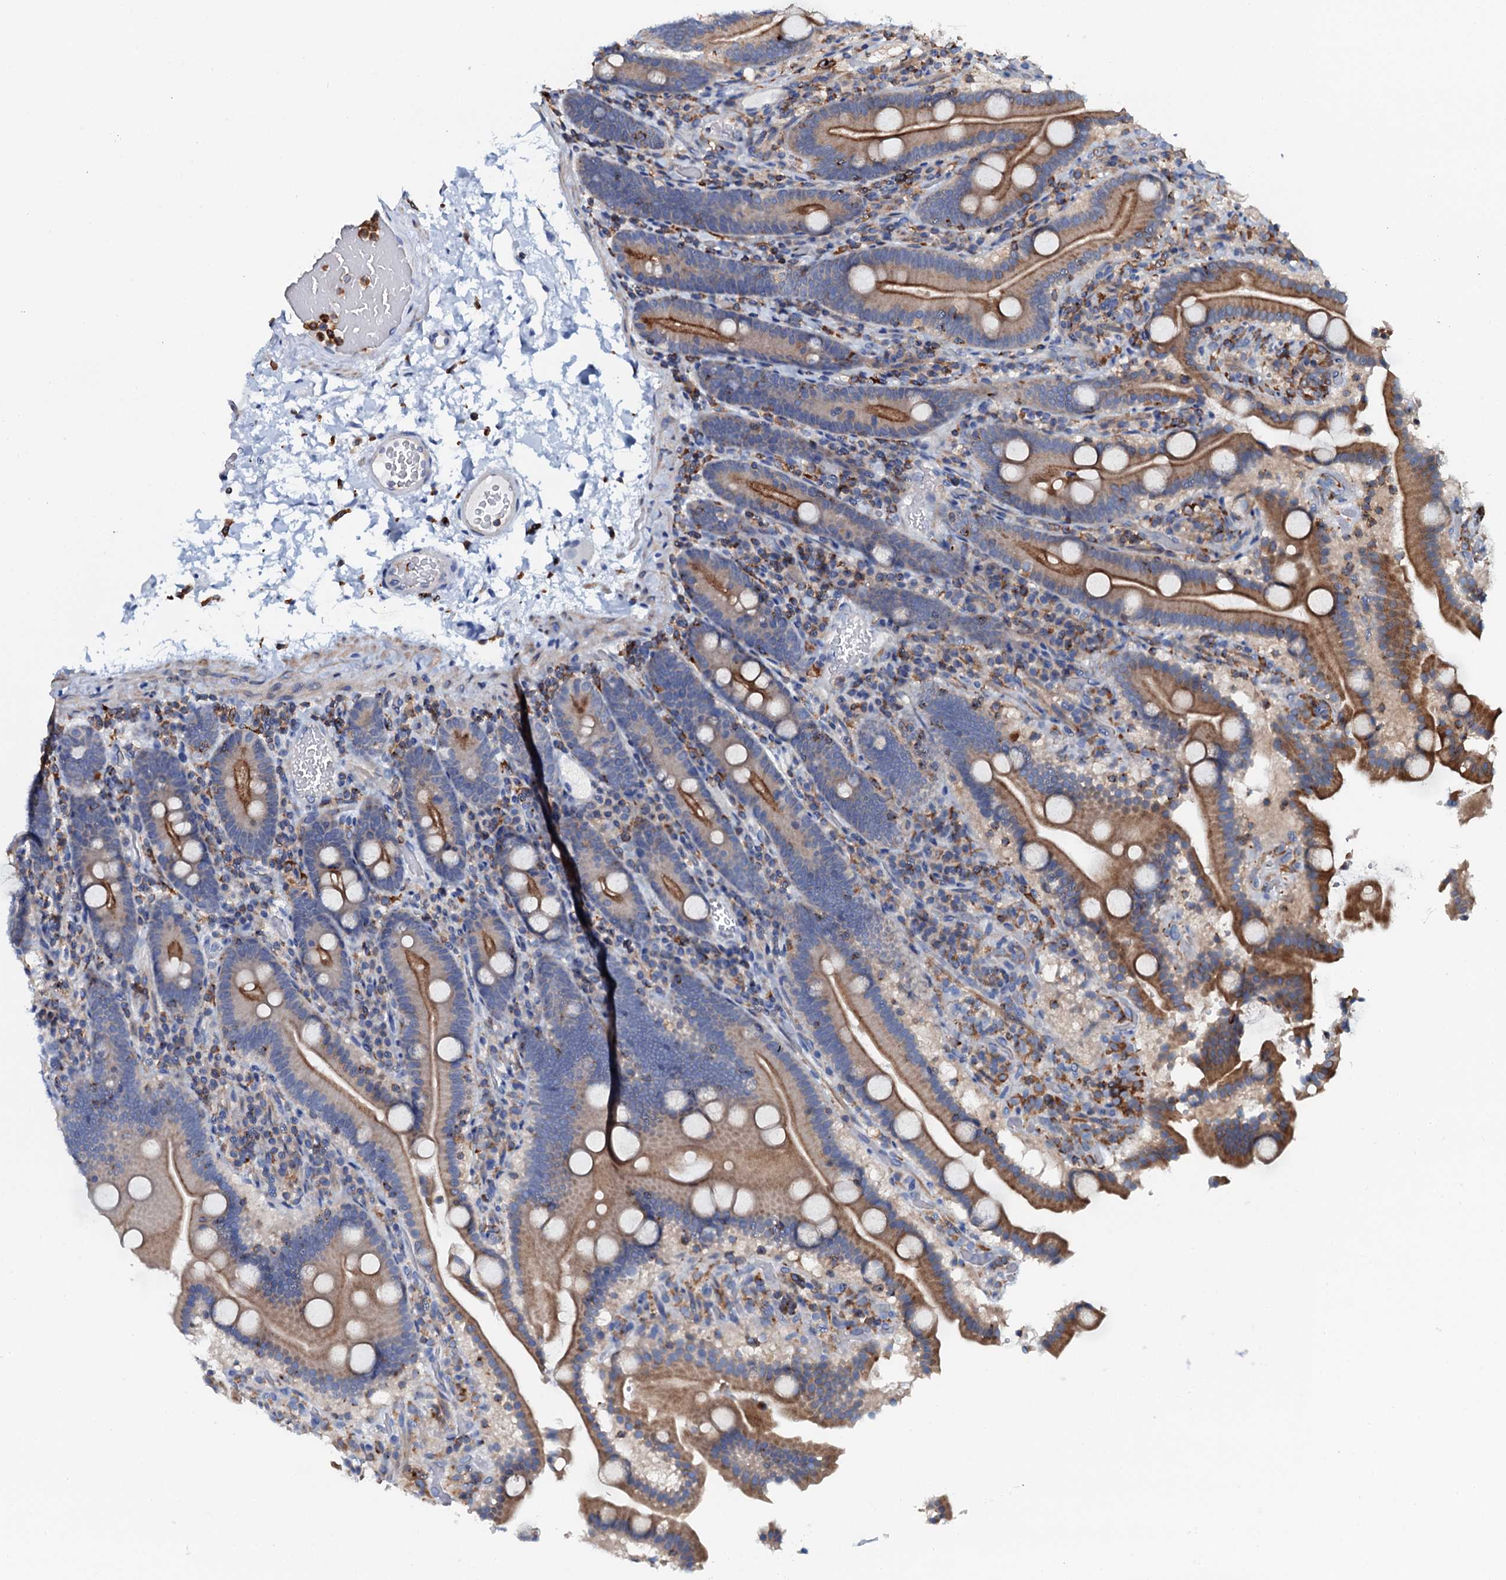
{"staining": {"intensity": "strong", "quantity": "25%-75%", "location": "cytoplasmic/membranous"}, "tissue": "duodenum", "cell_type": "Glandular cells", "image_type": "normal", "snomed": [{"axis": "morphology", "description": "Normal tissue, NOS"}, {"axis": "topography", "description": "Duodenum"}], "caption": "Immunohistochemistry (DAB) staining of benign human duodenum displays strong cytoplasmic/membranous protein positivity in approximately 25%-75% of glandular cells.", "gene": "VAMP8", "patient": {"sex": "male", "age": 55}}